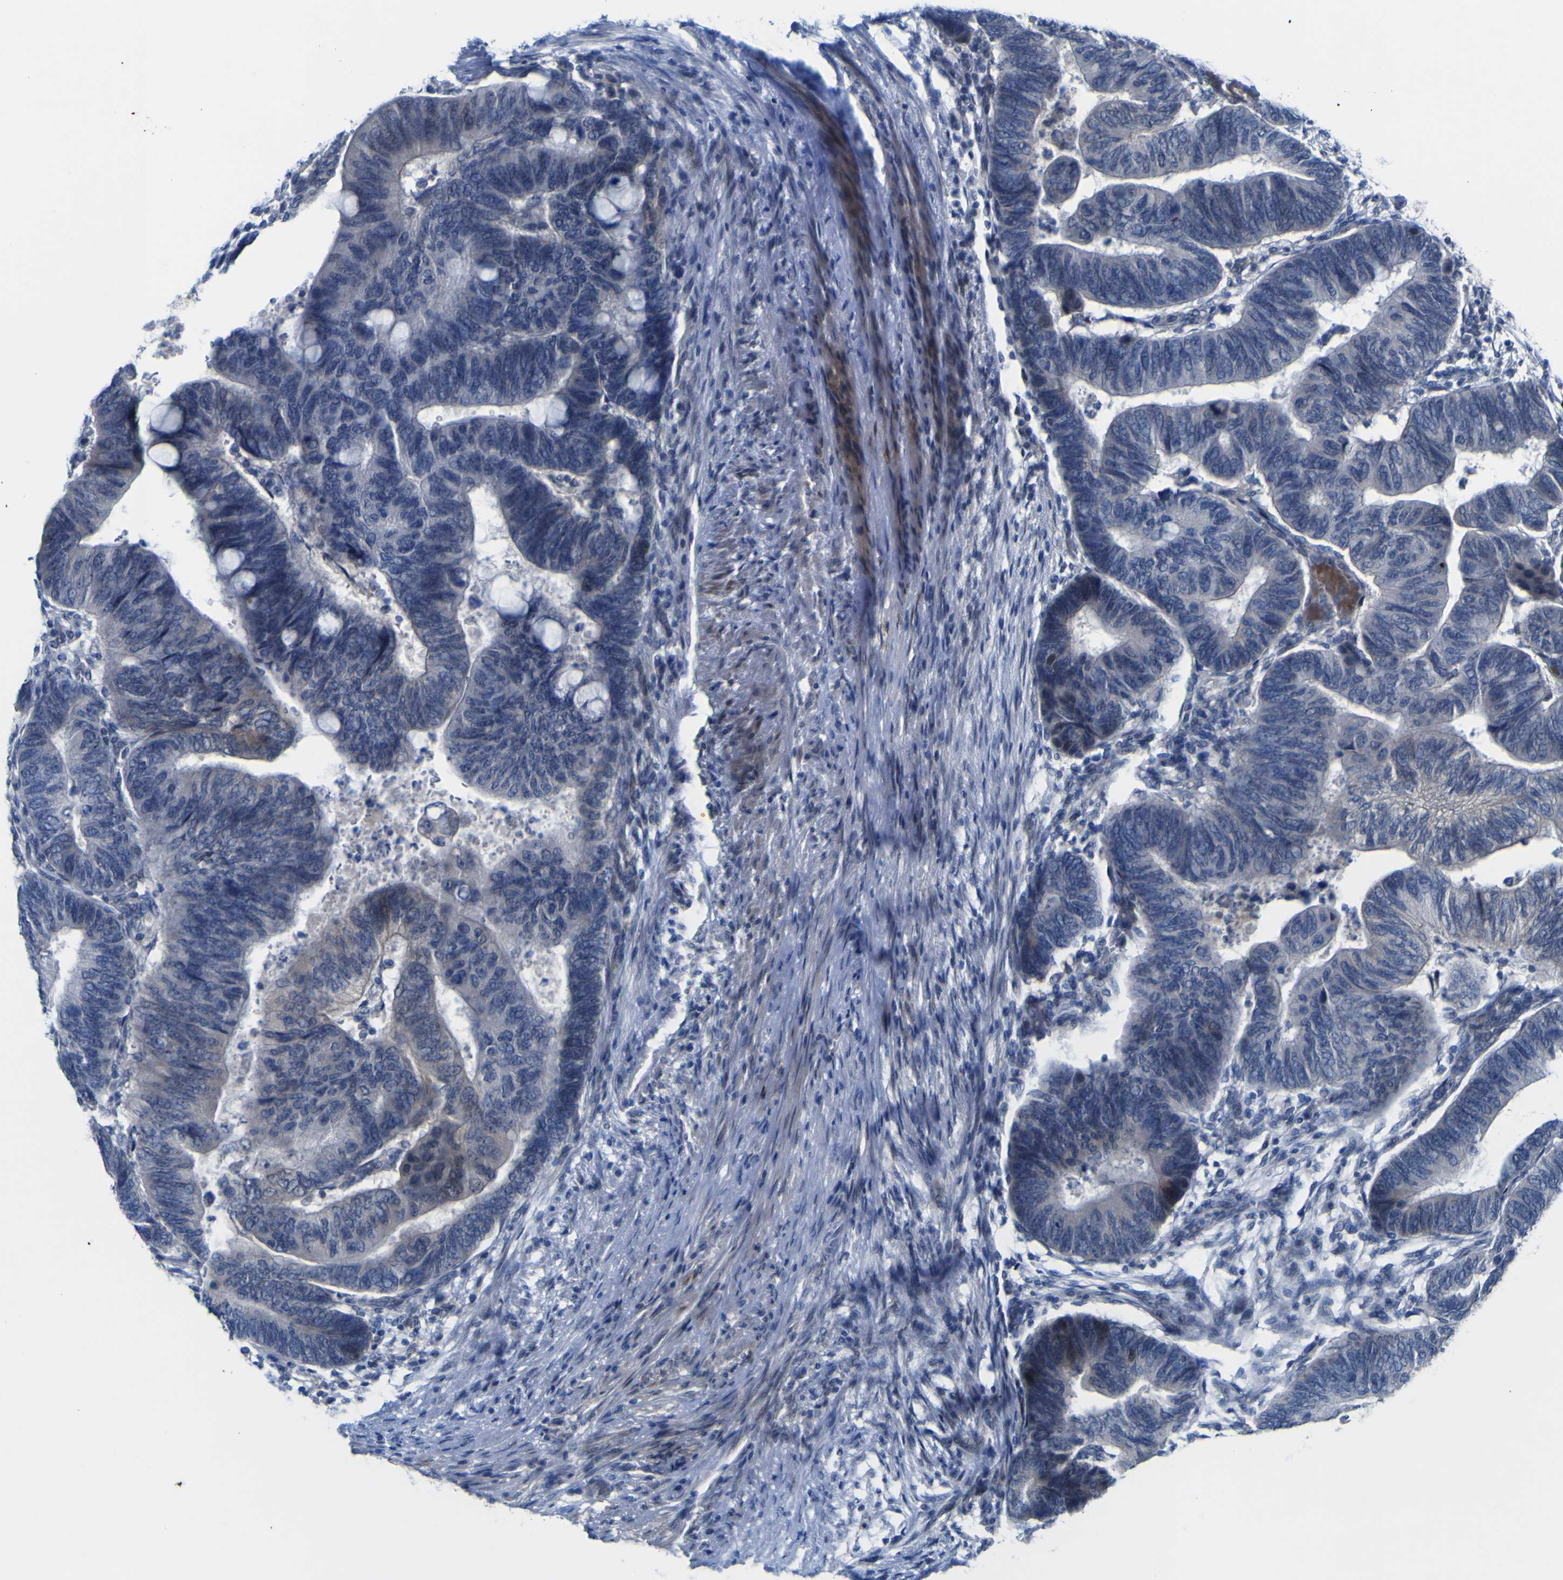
{"staining": {"intensity": "negative", "quantity": "none", "location": "none"}, "tissue": "colorectal cancer", "cell_type": "Tumor cells", "image_type": "cancer", "snomed": [{"axis": "morphology", "description": "Normal tissue, NOS"}, {"axis": "morphology", "description": "Adenocarcinoma, NOS"}, {"axis": "topography", "description": "Rectum"}, {"axis": "topography", "description": "Peripheral nerve tissue"}], "caption": "This is an IHC image of adenocarcinoma (colorectal). There is no staining in tumor cells.", "gene": "NAV1", "patient": {"sex": "male", "age": 92}}